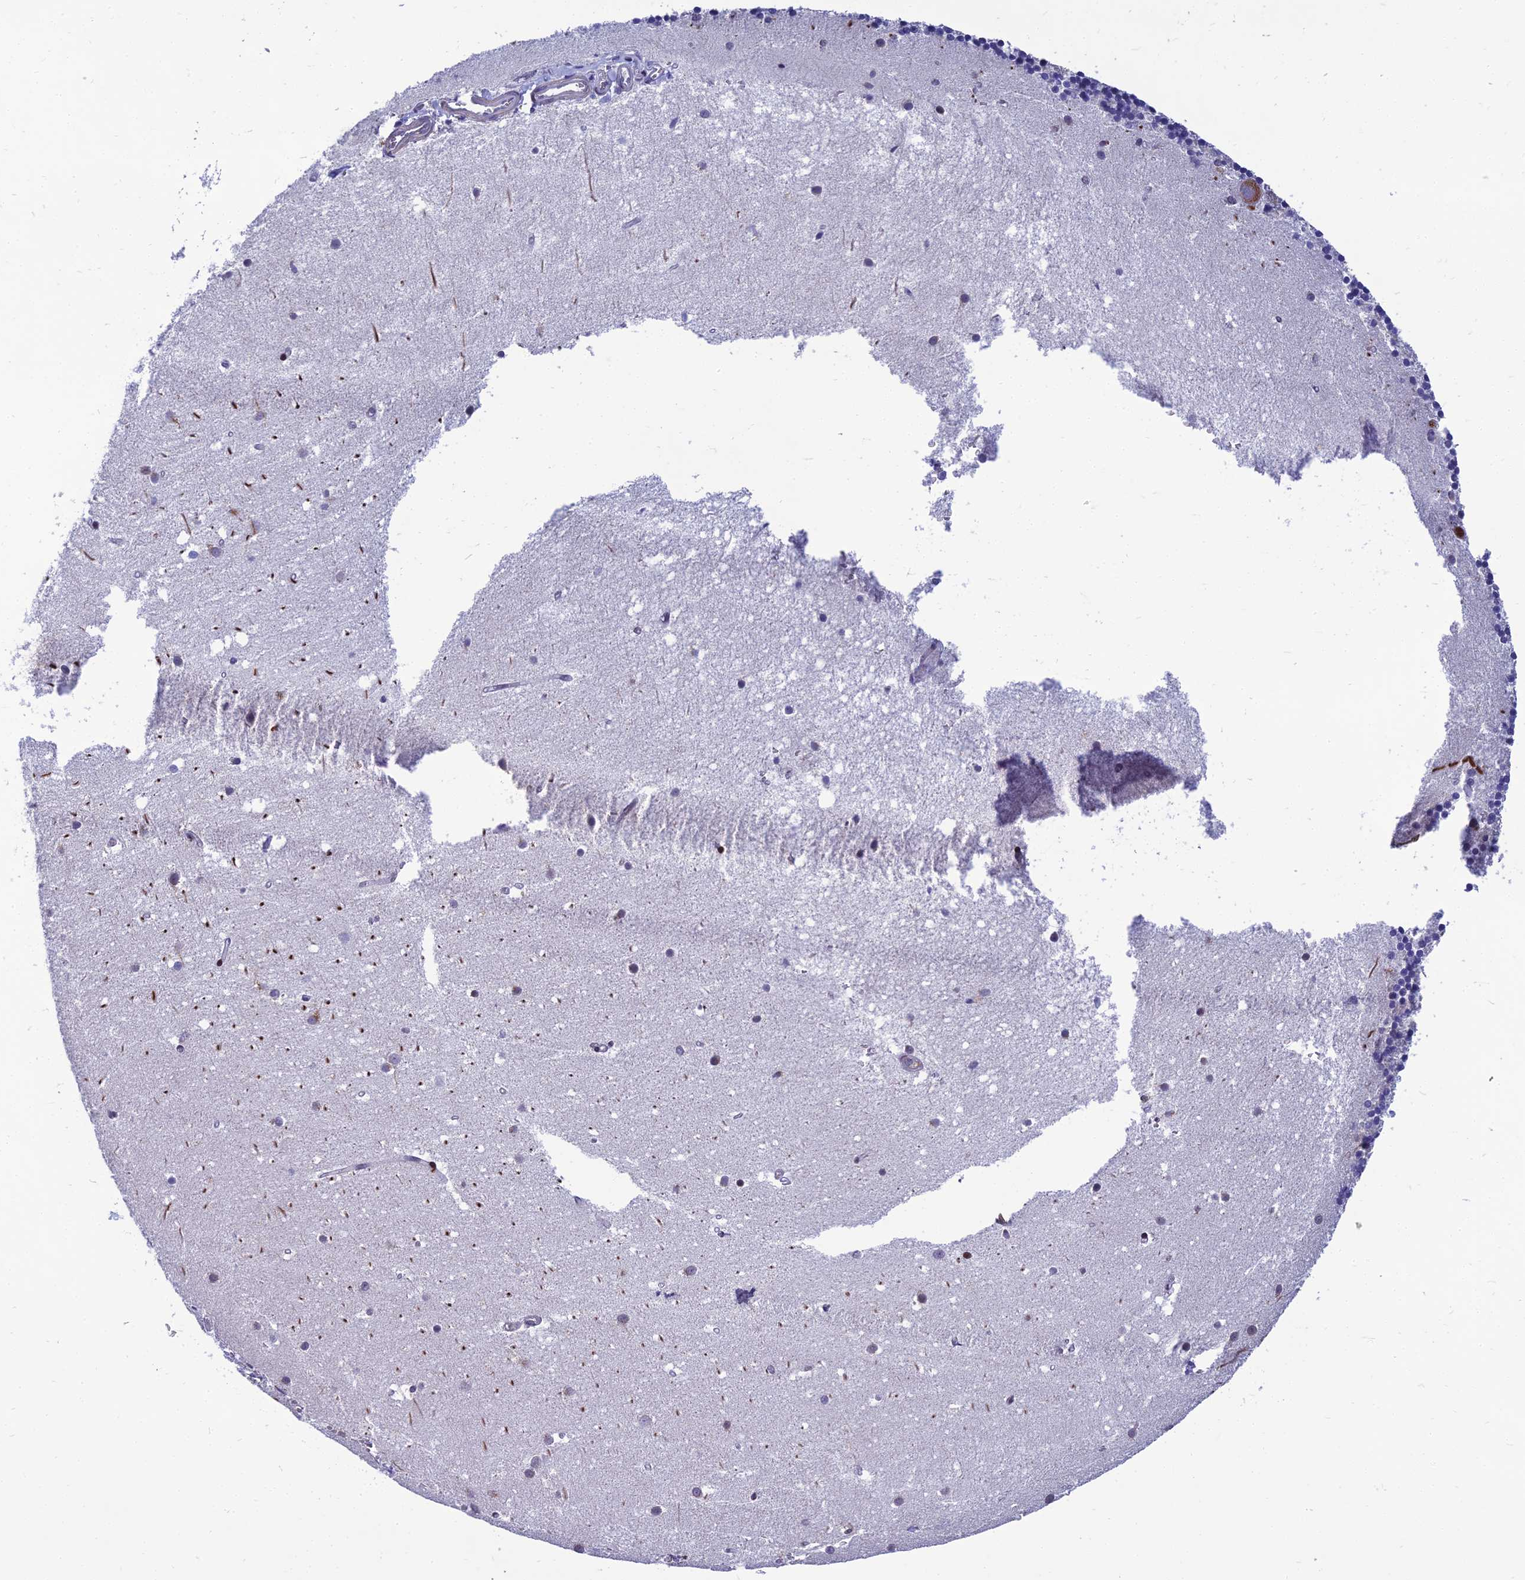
{"staining": {"intensity": "negative", "quantity": "none", "location": "none"}, "tissue": "cerebellum", "cell_type": "Cells in granular layer", "image_type": "normal", "snomed": [{"axis": "morphology", "description": "Normal tissue, NOS"}, {"axis": "topography", "description": "Cerebellum"}], "caption": "A photomicrograph of human cerebellum is negative for staining in cells in granular layer. (Brightfield microscopy of DAB (3,3'-diaminobenzidine) immunohistochemistry (IHC) at high magnification).", "gene": "PPP1R18", "patient": {"sex": "male", "age": 54}}